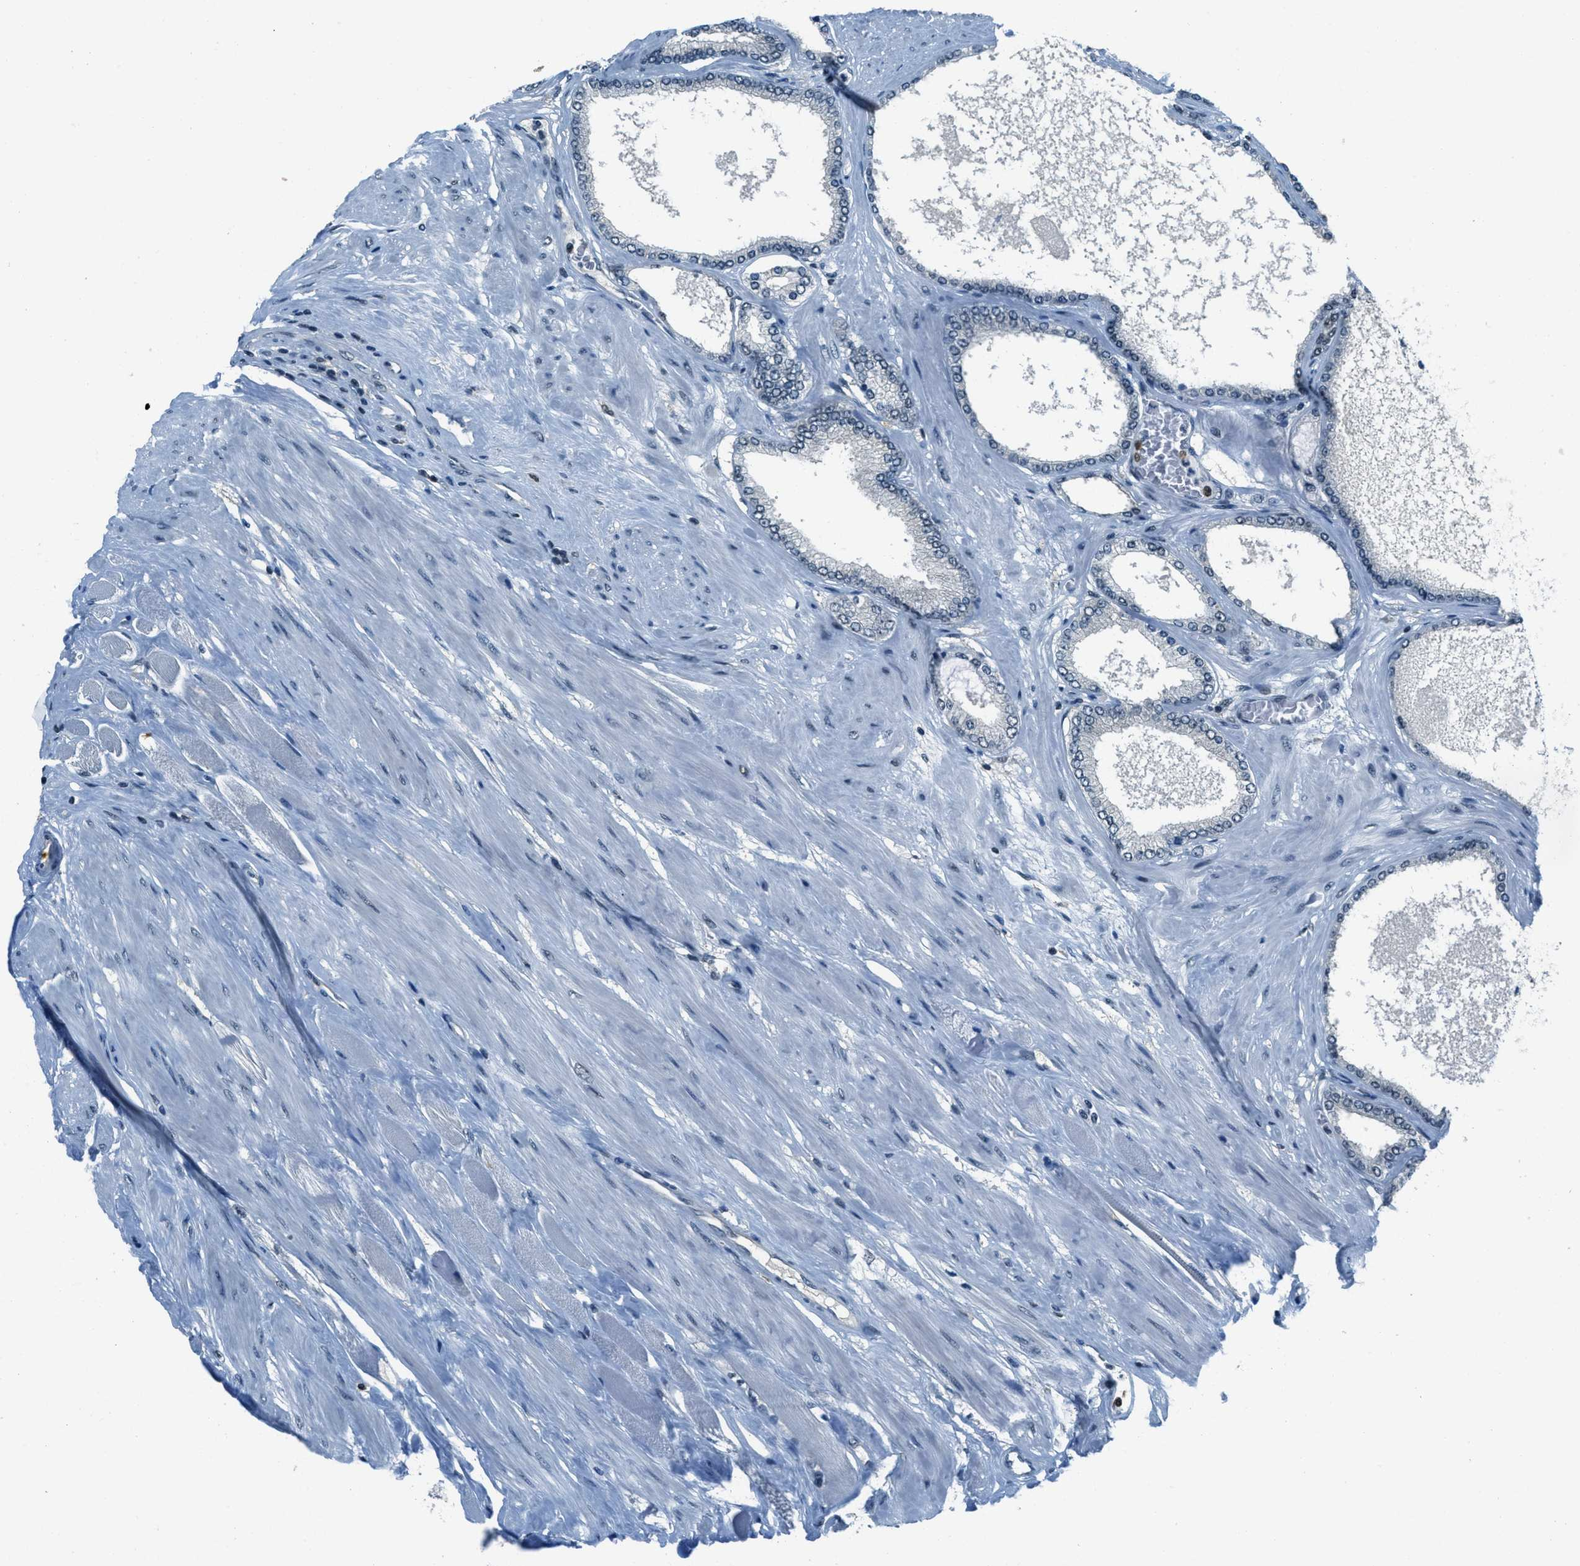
{"staining": {"intensity": "negative", "quantity": "none", "location": "none"}, "tissue": "prostate cancer", "cell_type": "Tumor cells", "image_type": "cancer", "snomed": [{"axis": "morphology", "description": "Adenocarcinoma, High grade"}, {"axis": "topography", "description": "Prostate"}], "caption": "A micrograph of adenocarcinoma (high-grade) (prostate) stained for a protein shows no brown staining in tumor cells.", "gene": "OGFR", "patient": {"sex": "male", "age": 61}}